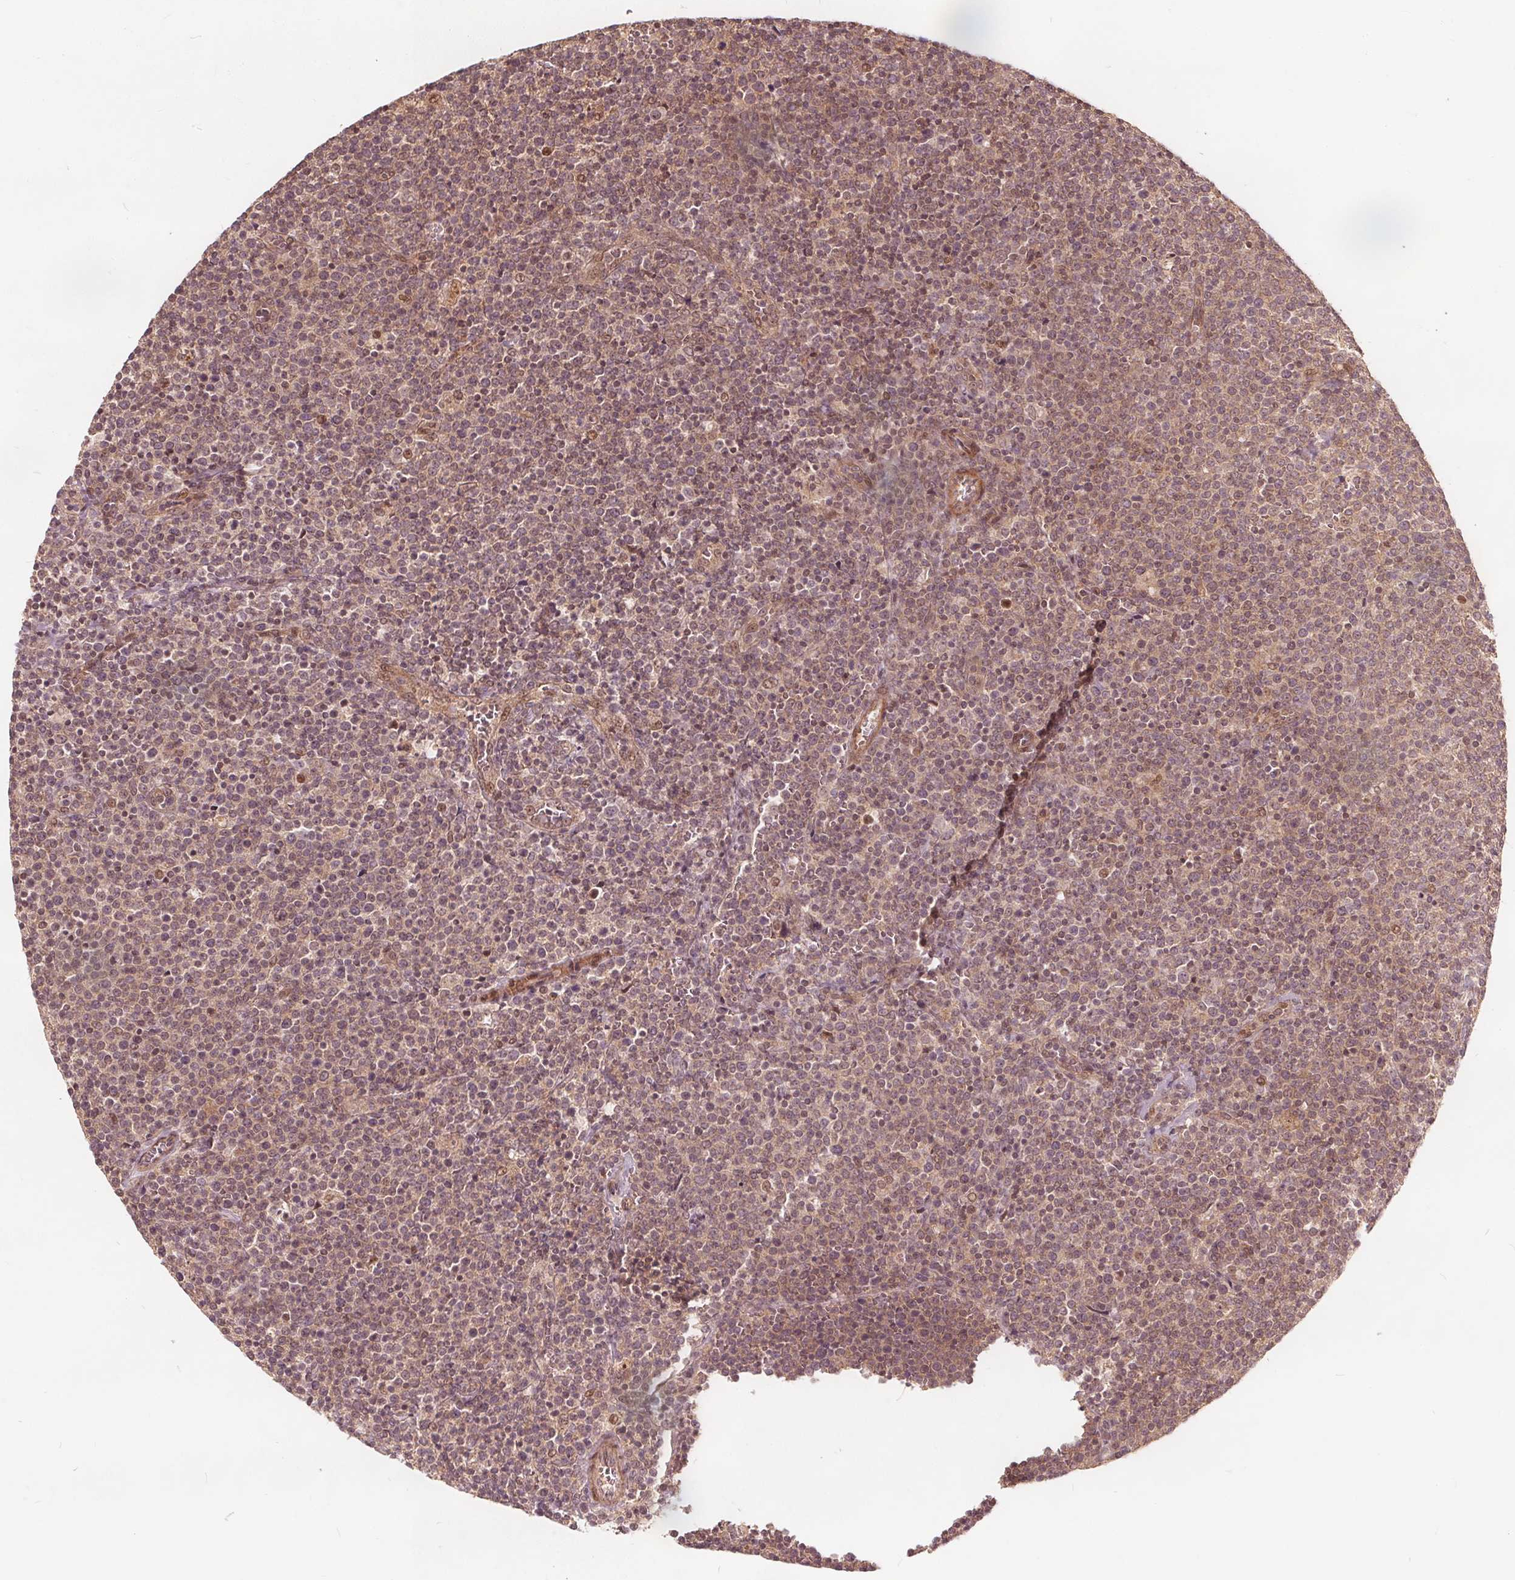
{"staining": {"intensity": "weak", "quantity": "25%-75%", "location": "nuclear"}, "tissue": "lymphoma", "cell_type": "Tumor cells", "image_type": "cancer", "snomed": [{"axis": "morphology", "description": "Malignant lymphoma, non-Hodgkin's type, High grade"}, {"axis": "topography", "description": "Lymph node"}], "caption": "The immunohistochemical stain shows weak nuclear positivity in tumor cells of lymphoma tissue.", "gene": "PPP1CB", "patient": {"sex": "male", "age": 61}}